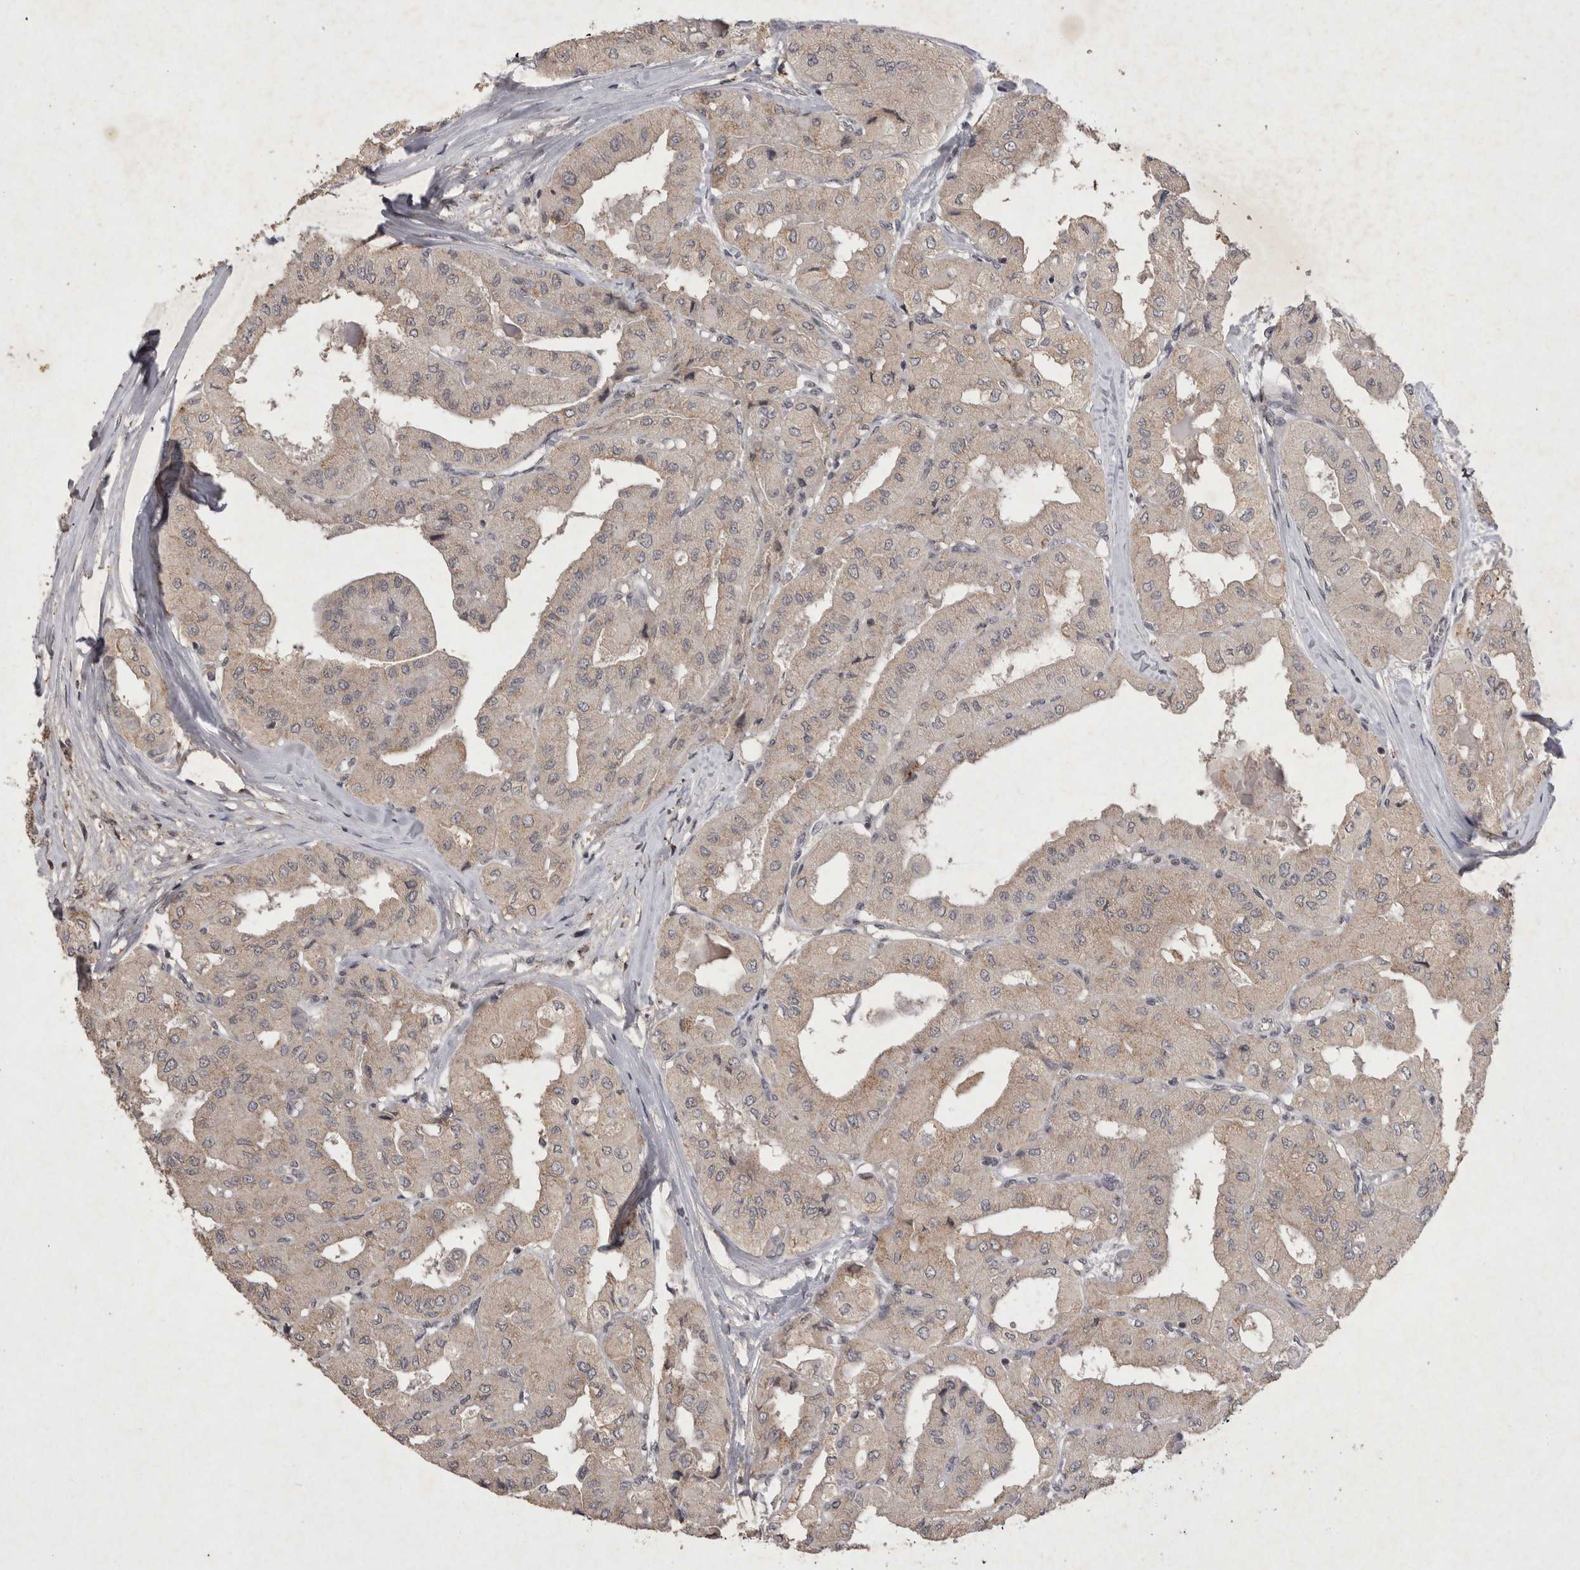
{"staining": {"intensity": "weak", "quantity": ">75%", "location": "cytoplasmic/membranous"}, "tissue": "thyroid cancer", "cell_type": "Tumor cells", "image_type": "cancer", "snomed": [{"axis": "morphology", "description": "Papillary adenocarcinoma, NOS"}, {"axis": "topography", "description": "Thyroid gland"}], "caption": "Thyroid papillary adenocarcinoma tissue exhibits weak cytoplasmic/membranous expression in approximately >75% of tumor cells The protein of interest is stained brown, and the nuclei are stained in blue (DAB (3,3'-diaminobenzidine) IHC with brightfield microscopy, high magnification).", "gene": "APLNR", "patient": {"sex": "female", "age": 59}}